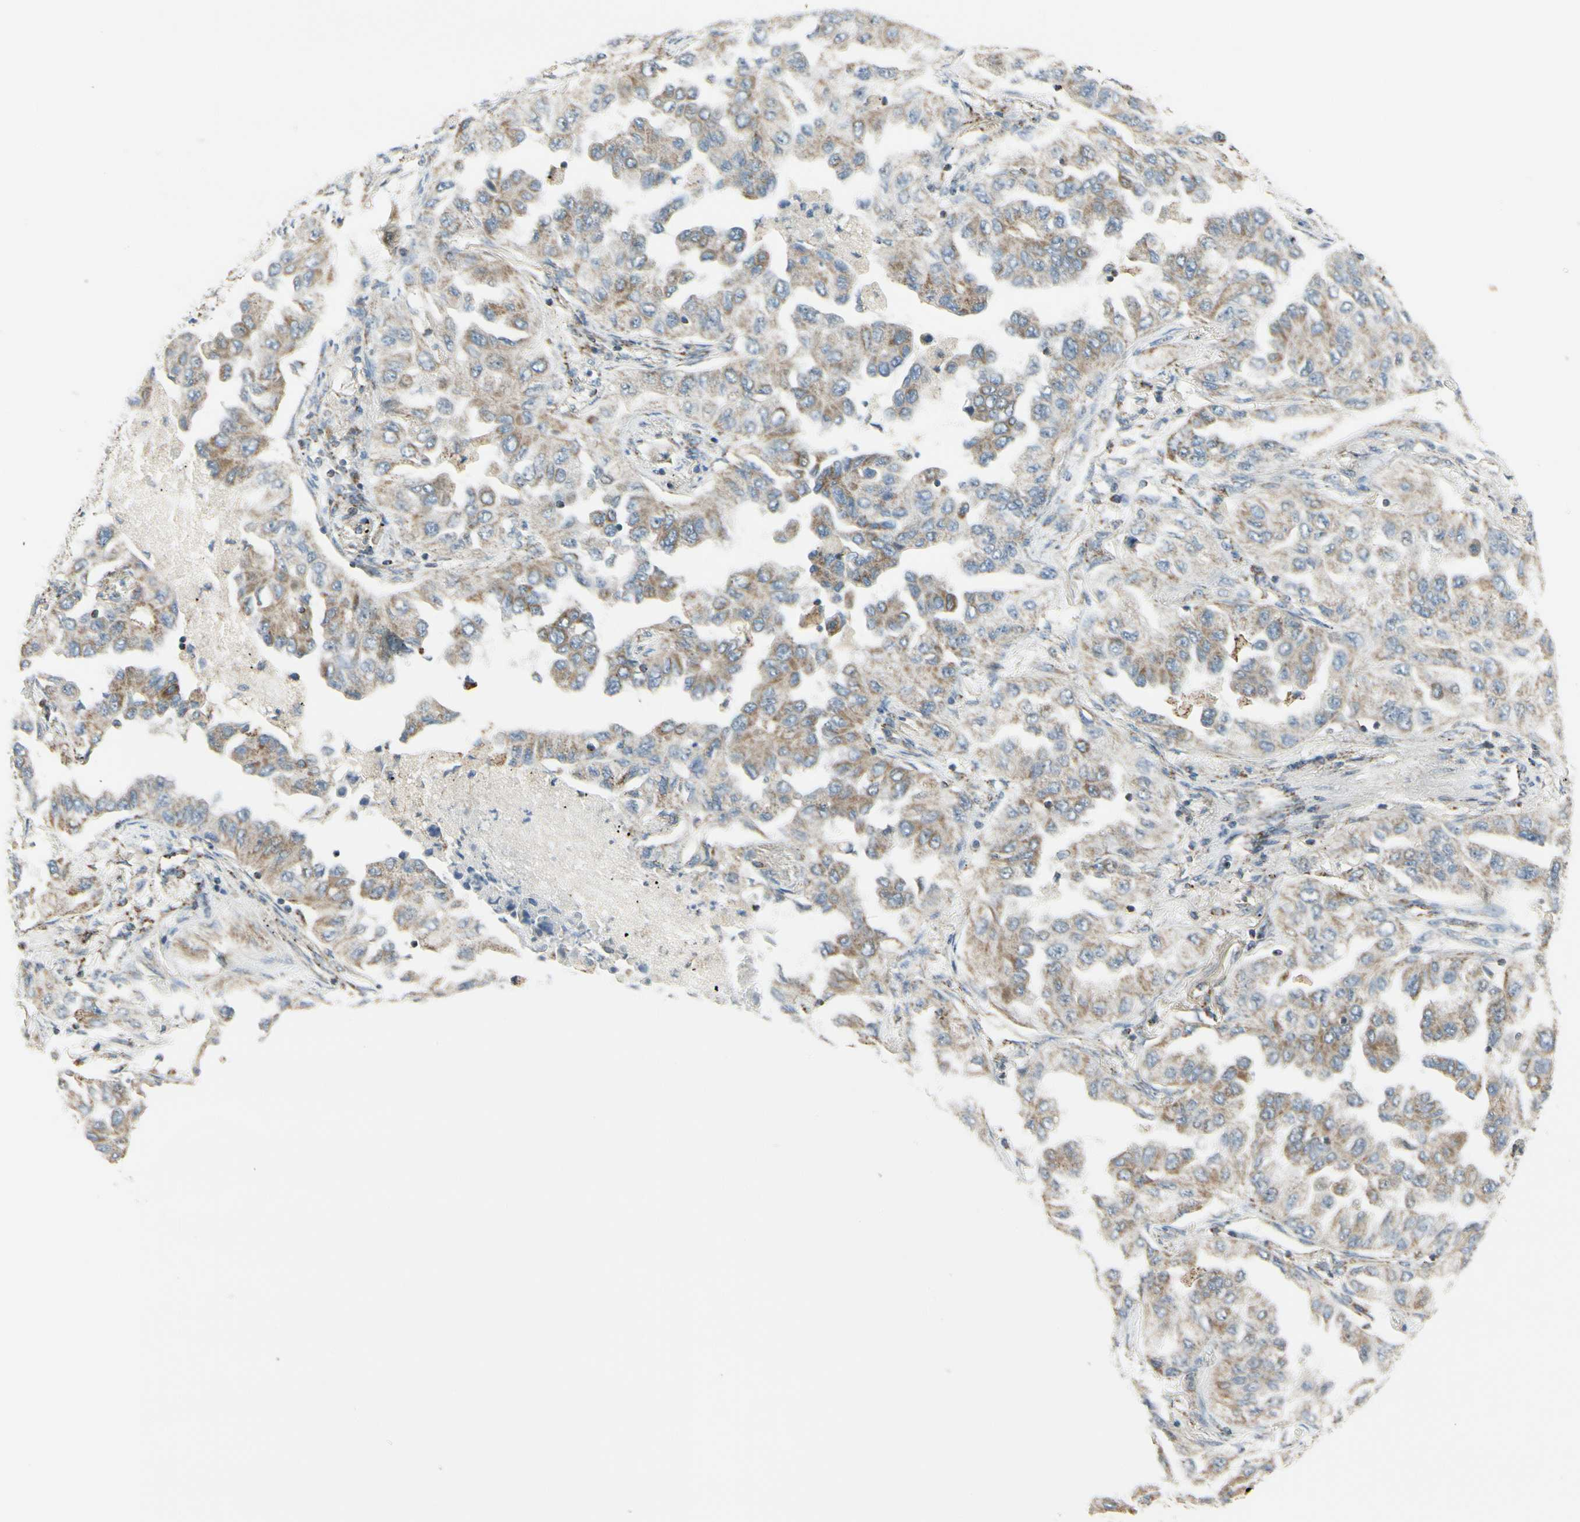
{"staining": {"intensity": "moderate", "quantity": "25%-75%", "location": "cytoplasmic/membranous"}, "tissue": "lung cancer", "cell_type": "Tumor cells", "image_type": "cancer", "snomed": [{"axis": "morphology", "description": "Adenocarcinoma, NOS"}, {"axis": "topography", "description": "Lung"}], "caption": "Protein expression analysis of lung cancer displays moderate cytoplasmic/membranous staining in approximately 25%-75% of tumor cells.", "gene": "ANKS6", "patient": {"sex": "female", "age": 65}}